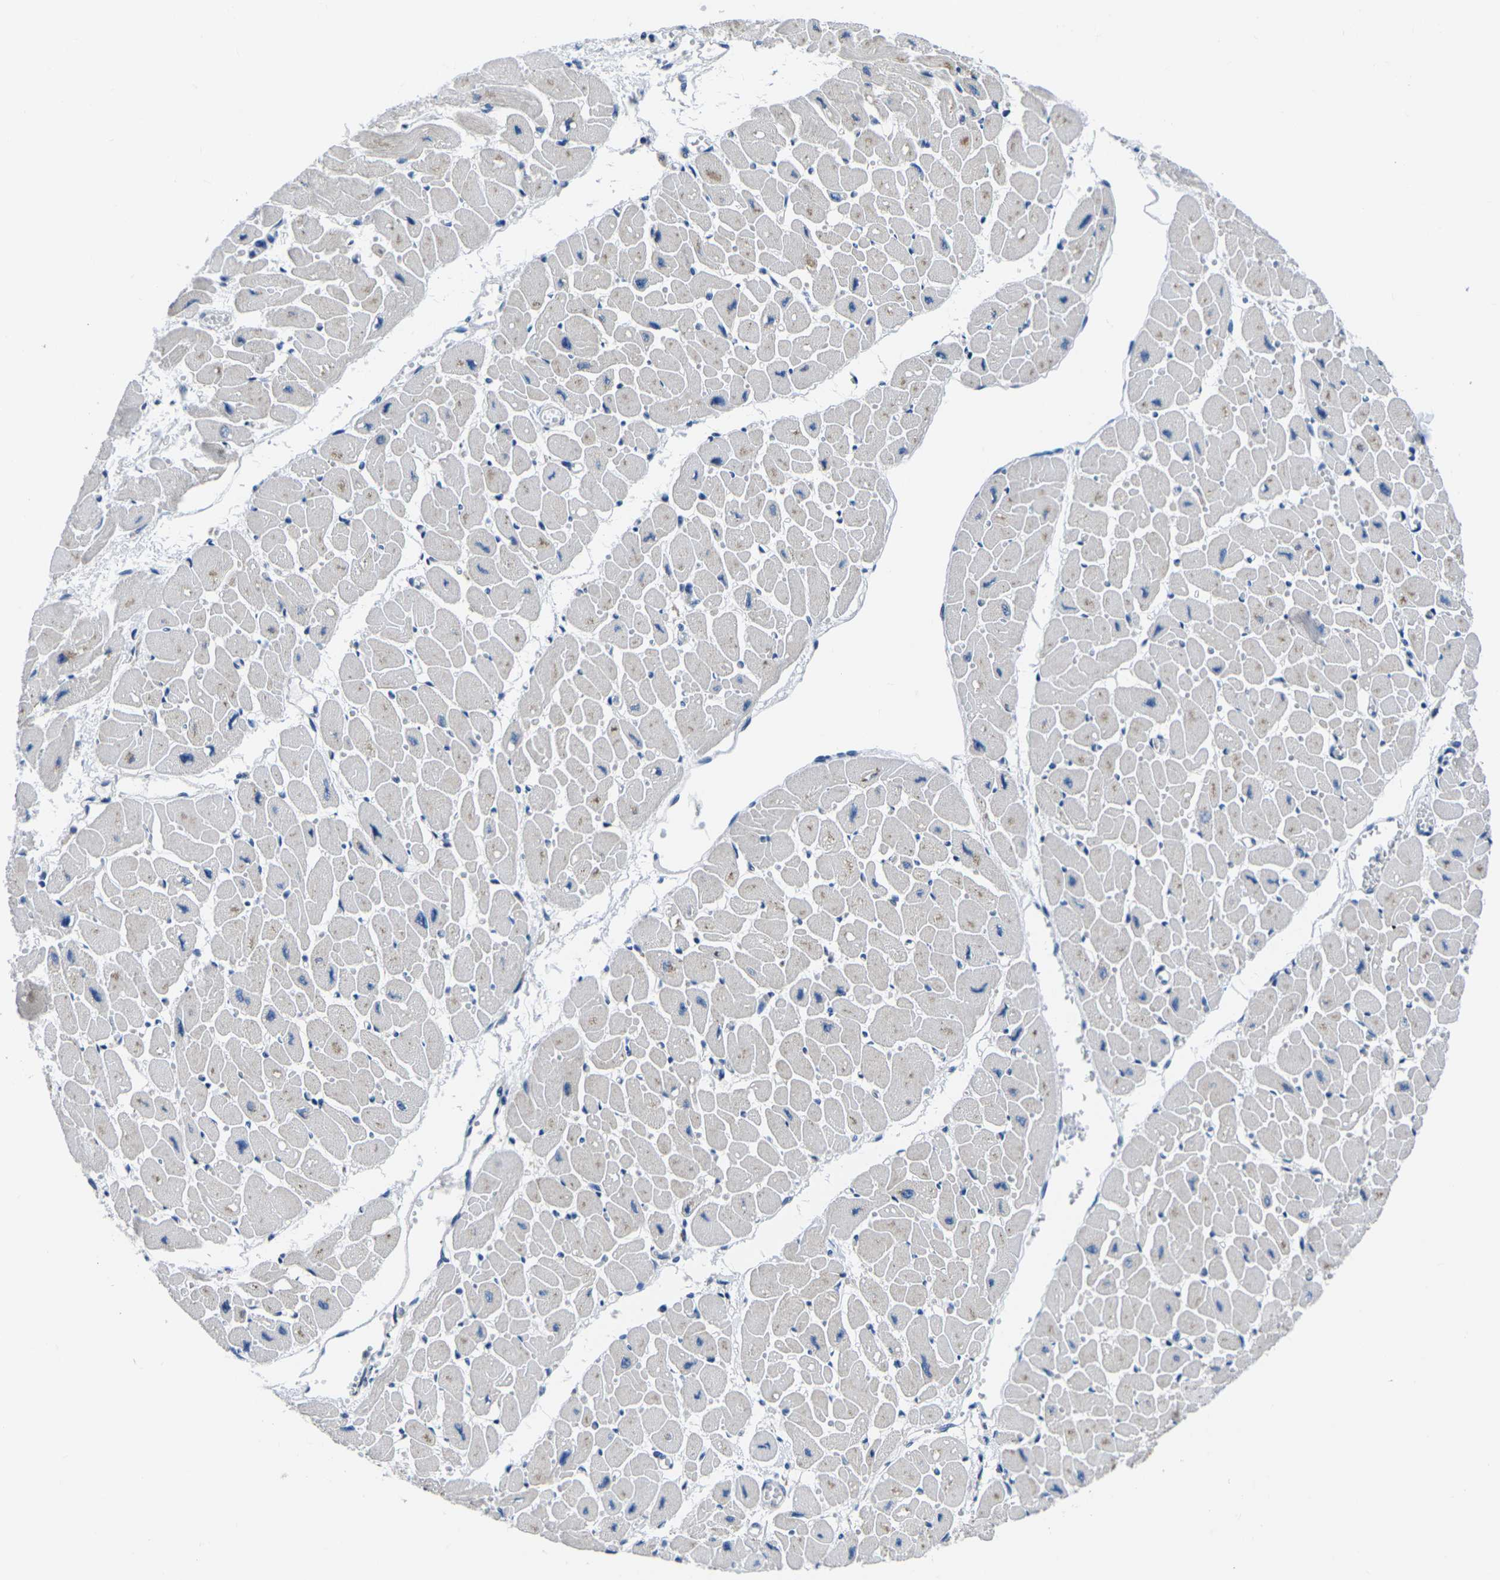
{"staining": {"intensity": "negative", "quantity": "none", "location": "none"}, "tissue": "heart muscle", "cell_type": "Cardiomyocytes", "image_type": "normal", "snomed": [{"axis": "morphology", "description": "Normal tissue, NOS"}, {"axis": "topography", "description": "Heart"}], "caption": "Immunohistochemical staining of normal human heart muscle reveals no significant staining in cardiomyocytes.", "gene": "CDC73", "patient": {"sex": "female", "age": 54}}